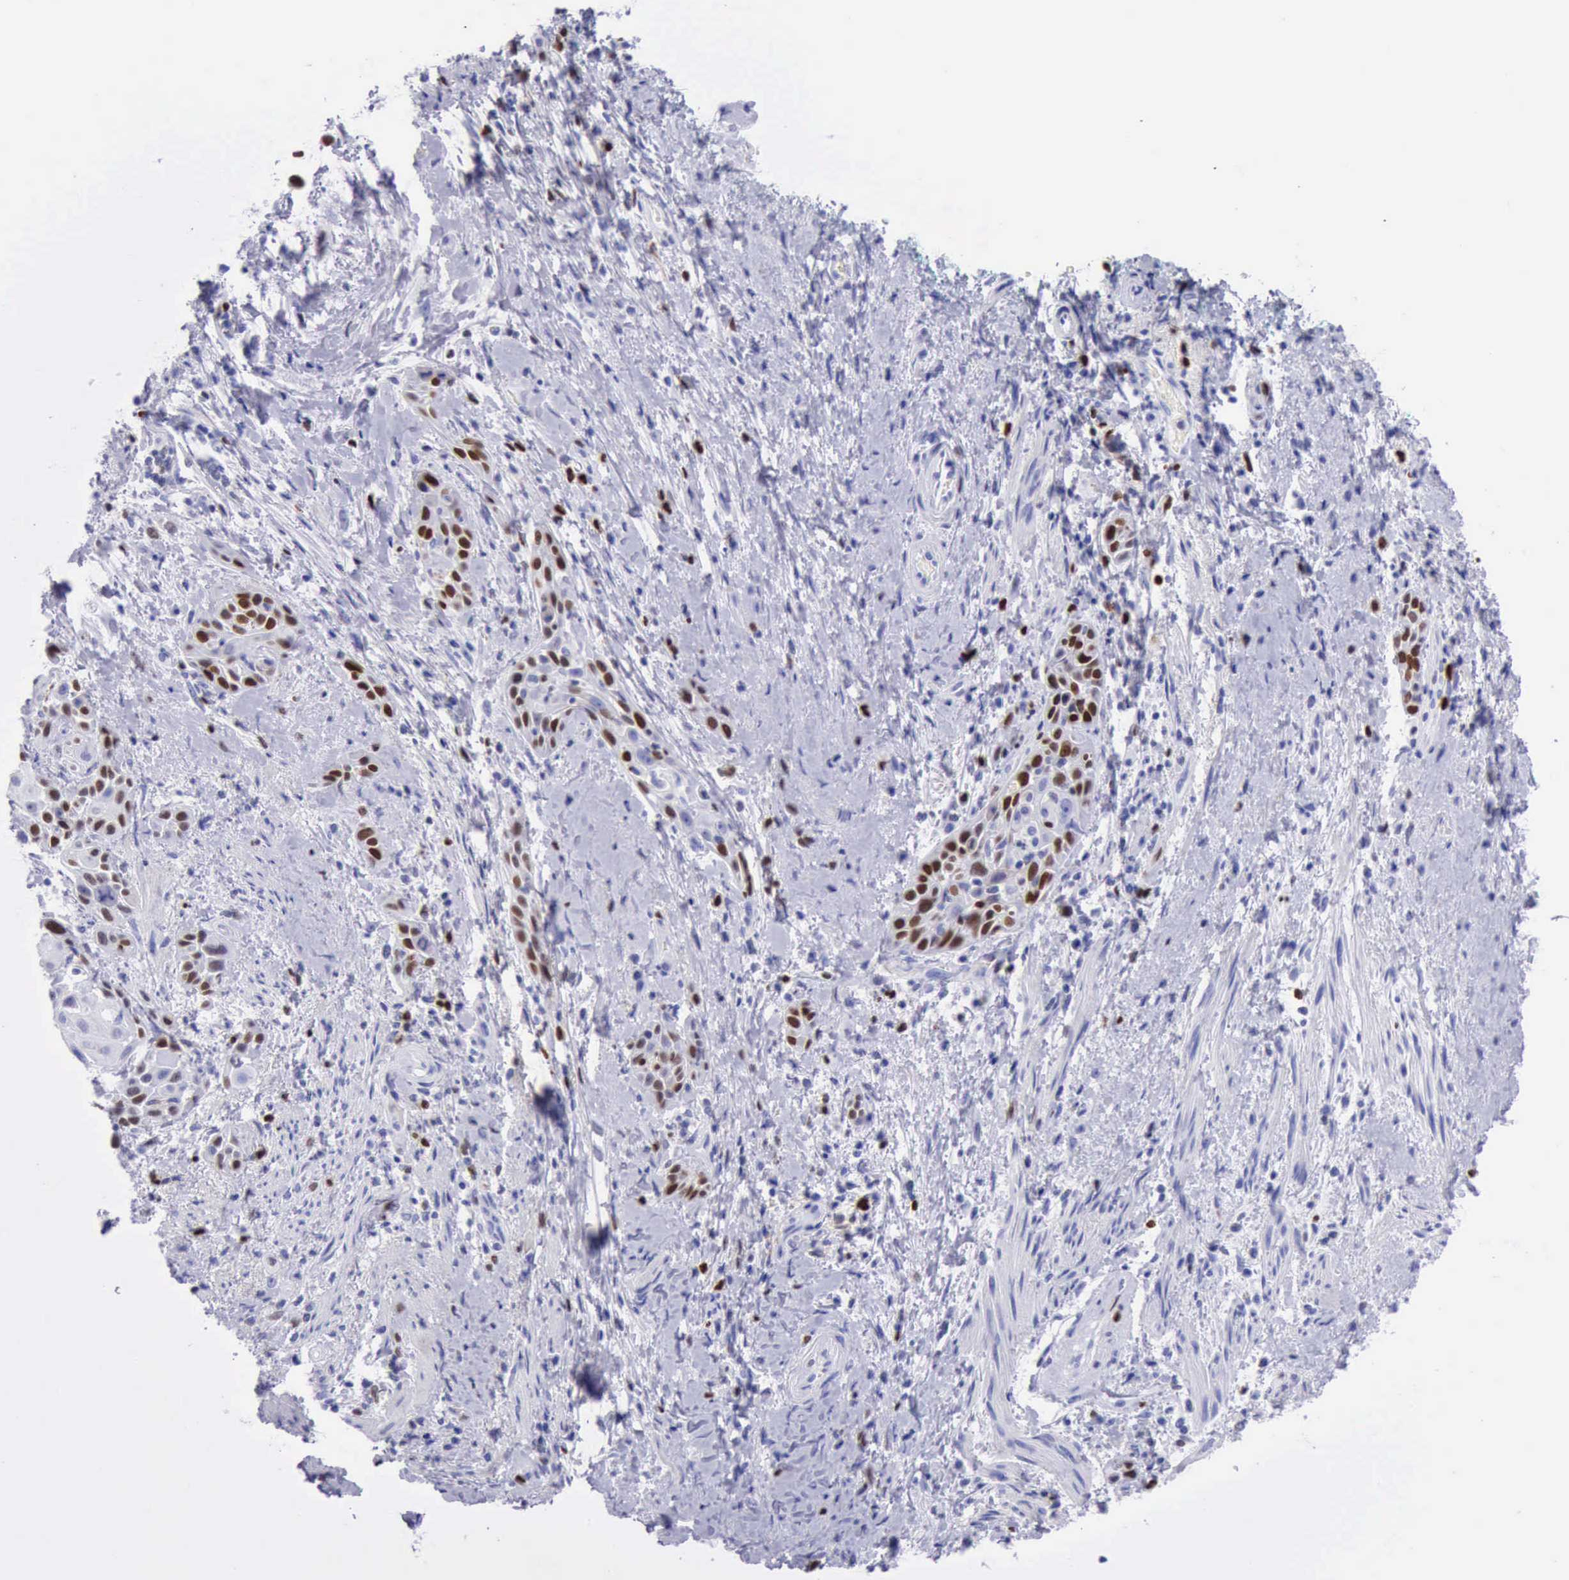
{"staining": {"intensity": "moderate", "quantity": "<25%", "location": "nuclear"}, "tissue": "skin cancer", "cell_type": "Tumor cells", "image_type": "cancer", "snomed": [{"axis": "morphology", "description": "Squamous cell carcinoma, NOS"}, {"axis": "topography", "description": "Skin"}, {"axis": "topography", "description": "Anal"}], "caption": "Moderate nuclear staining is present in about <25% of tumor cells in squamous cell carcinoma (skin). The staining is performed using DAB brown chromogen to label protein expression. The nuclei are counter-stained blue using hematoxylin.", "gene": "MCM2", "patient": {"sex": "male", "age": 64}}